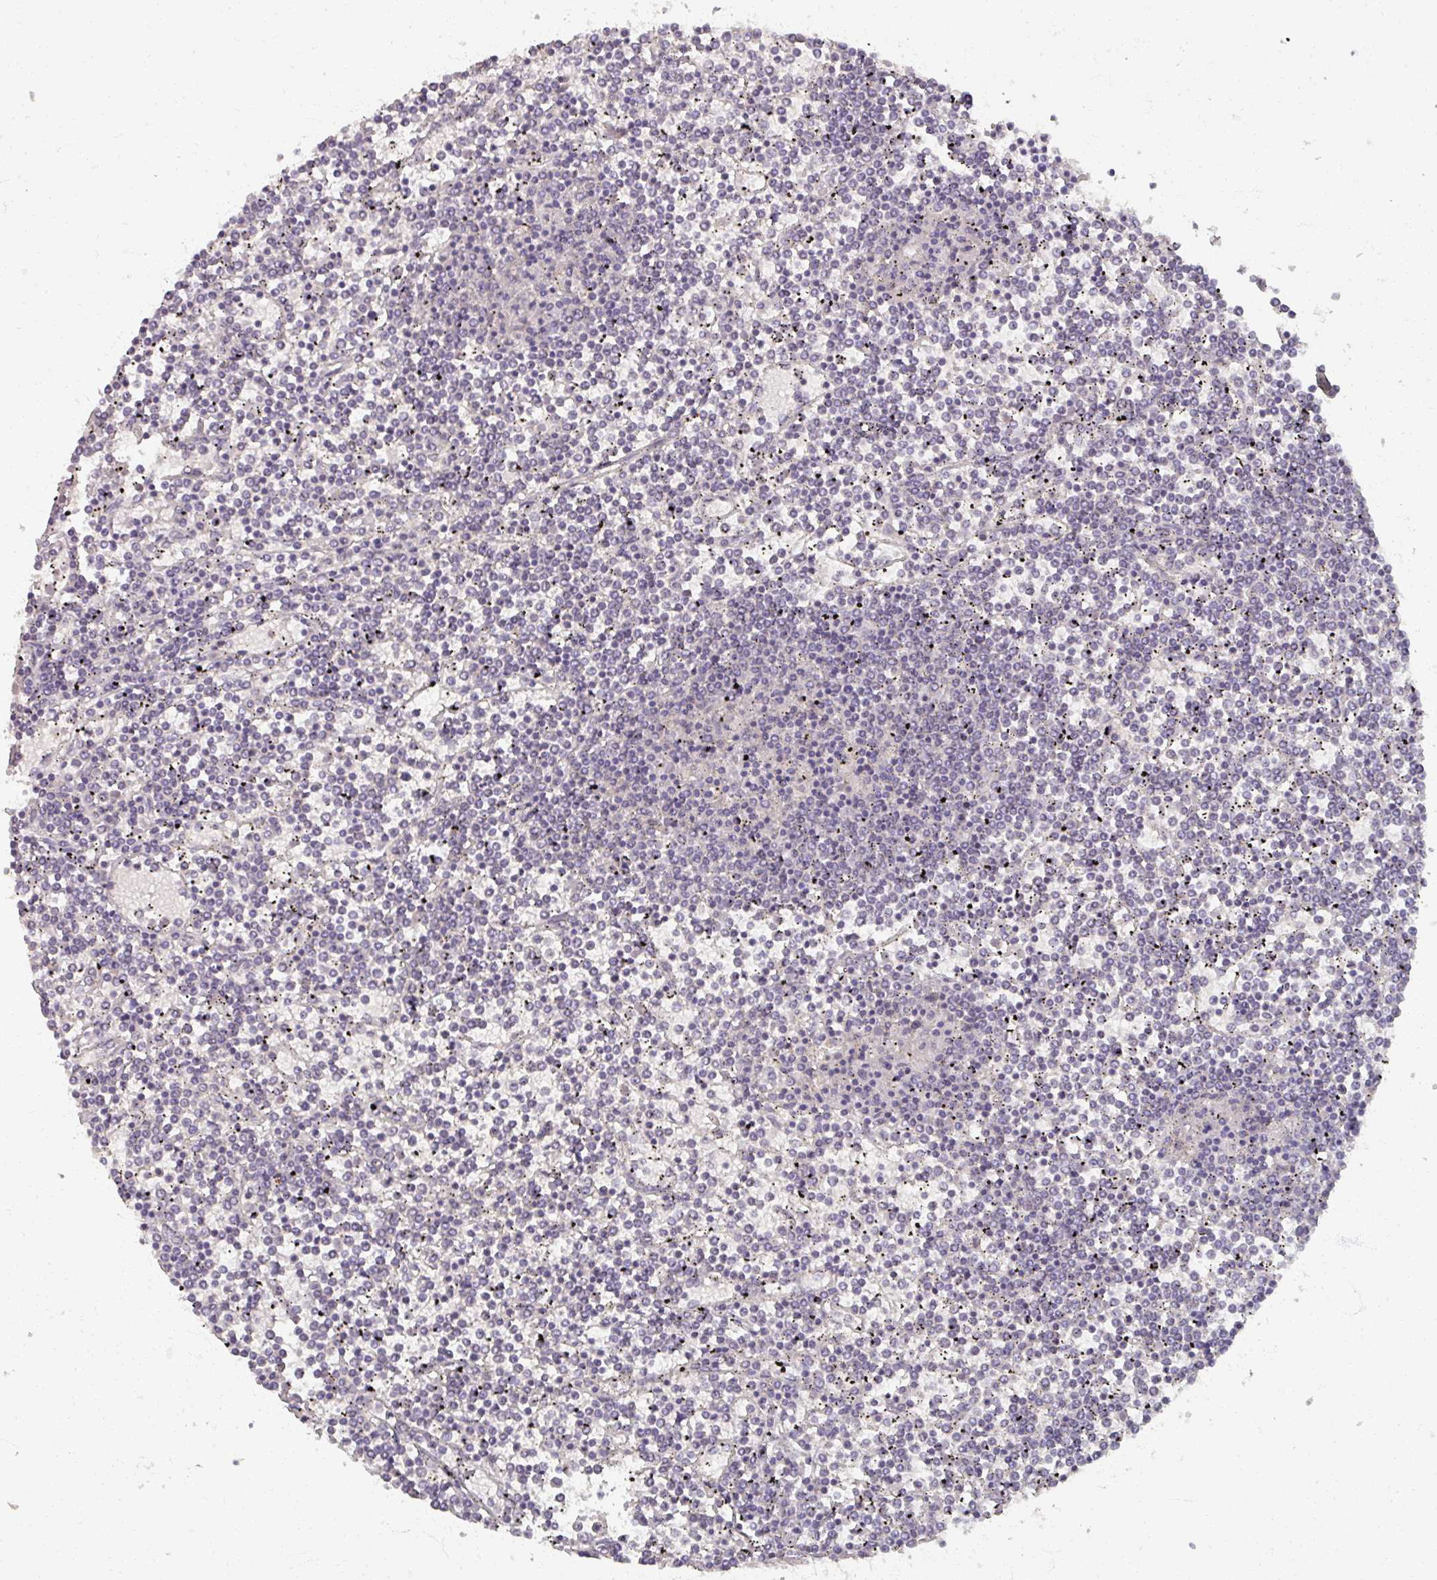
{"staining": {"intensity": "negative", "quantity": "none", "location": "none"}, "tissue": "lymphoma", "cell_type": "Tumor cells", "image_type": "cancer", "snomed": [{"axis": "morphology", "description": "Malignant lymphoma, non-Hodgkin's type, Low grade"}, {"axis": "topography", "description": "Spleen"}], "caption": "Protein analysis of malignant lymphoma, non-Hodgkin's type (low-grade) reveals no significant staining in tumor cells.", "gene": "SOX11", "patient": {"sex": "female", "age": 19}}